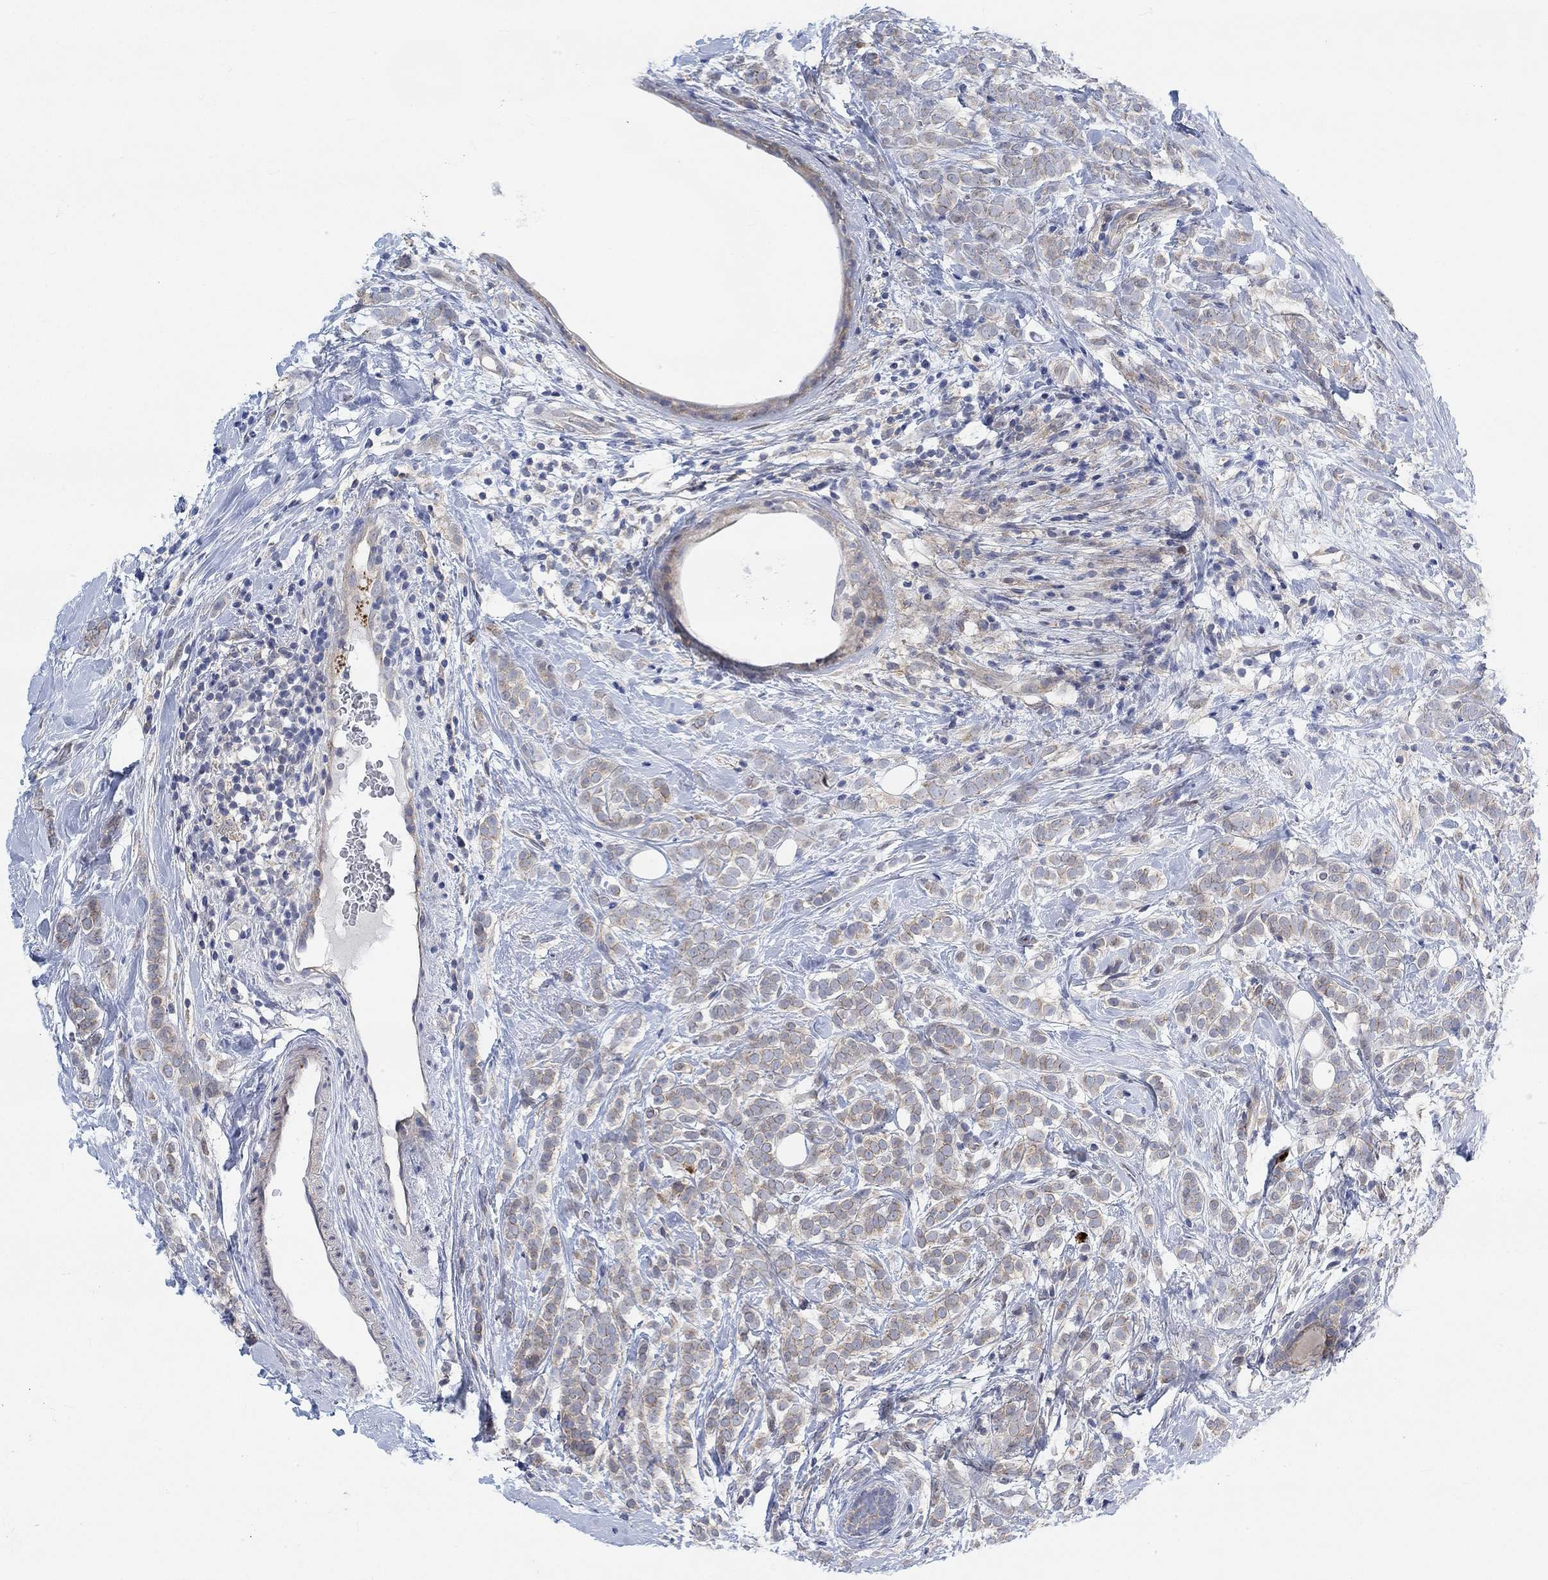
{"staining": {"intensity": "weak", "quantity": "25%-75%", "location": "cytoplasmic/membranous"}, "tissue": "breast cancer", "cell_type": "Tumor cells", "image_type": "cancer", "snomed": [{"axis": "morphology", "description": "Lobular carcinoma"}, {"axis": "topography", "description": "Breast"}], "caption": "Tumor cells show low levels of weak cytoplasmic/membranous positivity in approximately 25%-75% of cells in human breast lobular carcinoma.", "gene": "PMFBP1", "patient": {"sex": "female", "age": 49}}